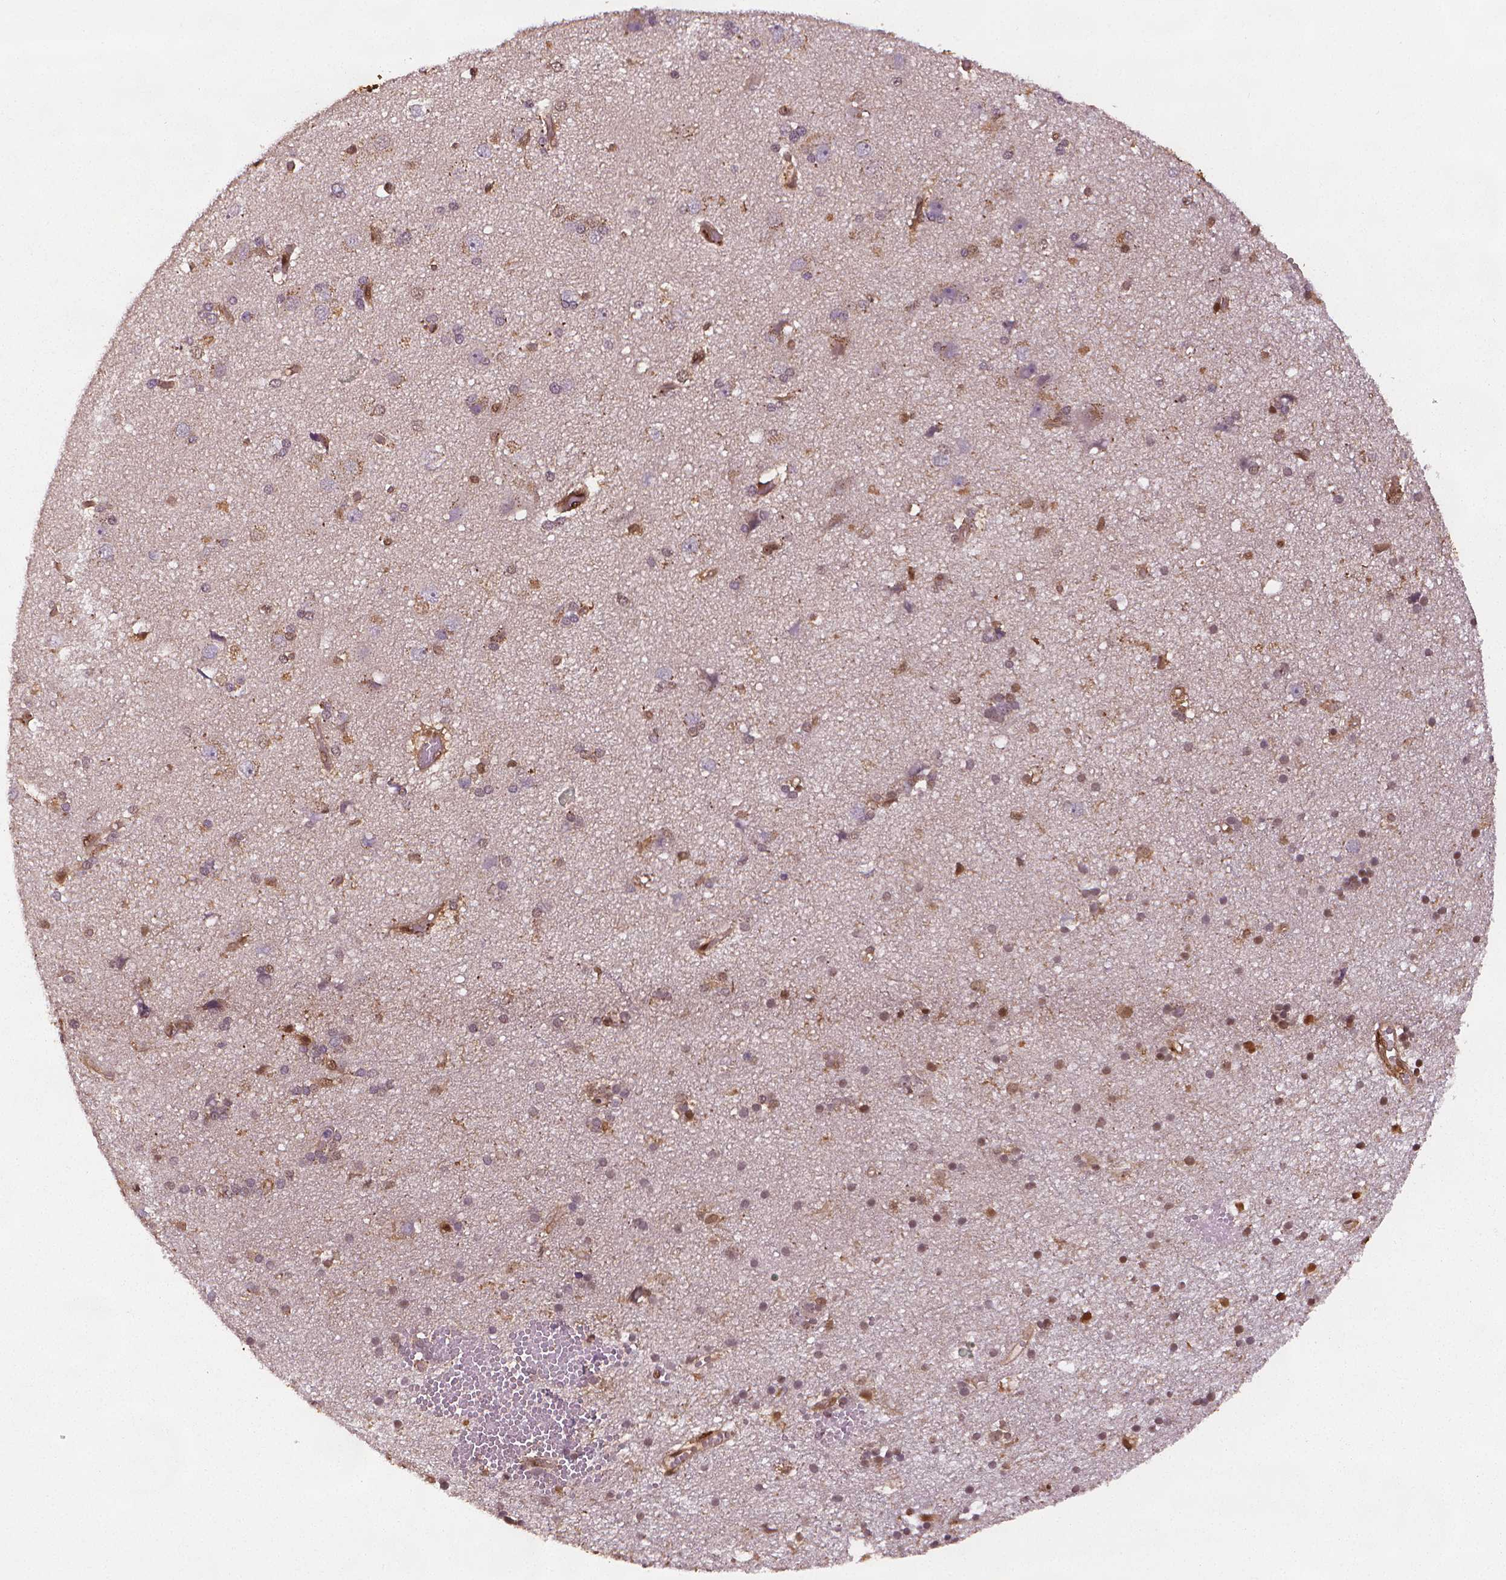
{"staining": {"intensity": "moderate", "quantity": "25%-75%", "location": "cytoplasmic/membranous,nuclear"}, "tissue": "cerebral cortex", "cell_type": "Endothelial cells", "image_type": "normal", "snomed": [{"axis": "morphology", "description": "Normal tissue, NOS"}, {"axis": "morphology", "description": "Glioma, malignant, High grade"}, {"axis": "topography", "description": "Cerebral cortex"}], "caption": "Immunohistochemistry histopathology image of unremarkable cerebral cortex stained for a protein (brown), which exhibits medium levels of moderate cytoplasmic/membranous,nuclear staining in approximately 25%-75% of endothelial cells.", "gene": "STAT3", "patient": {"sex": "male", "age": 71}}